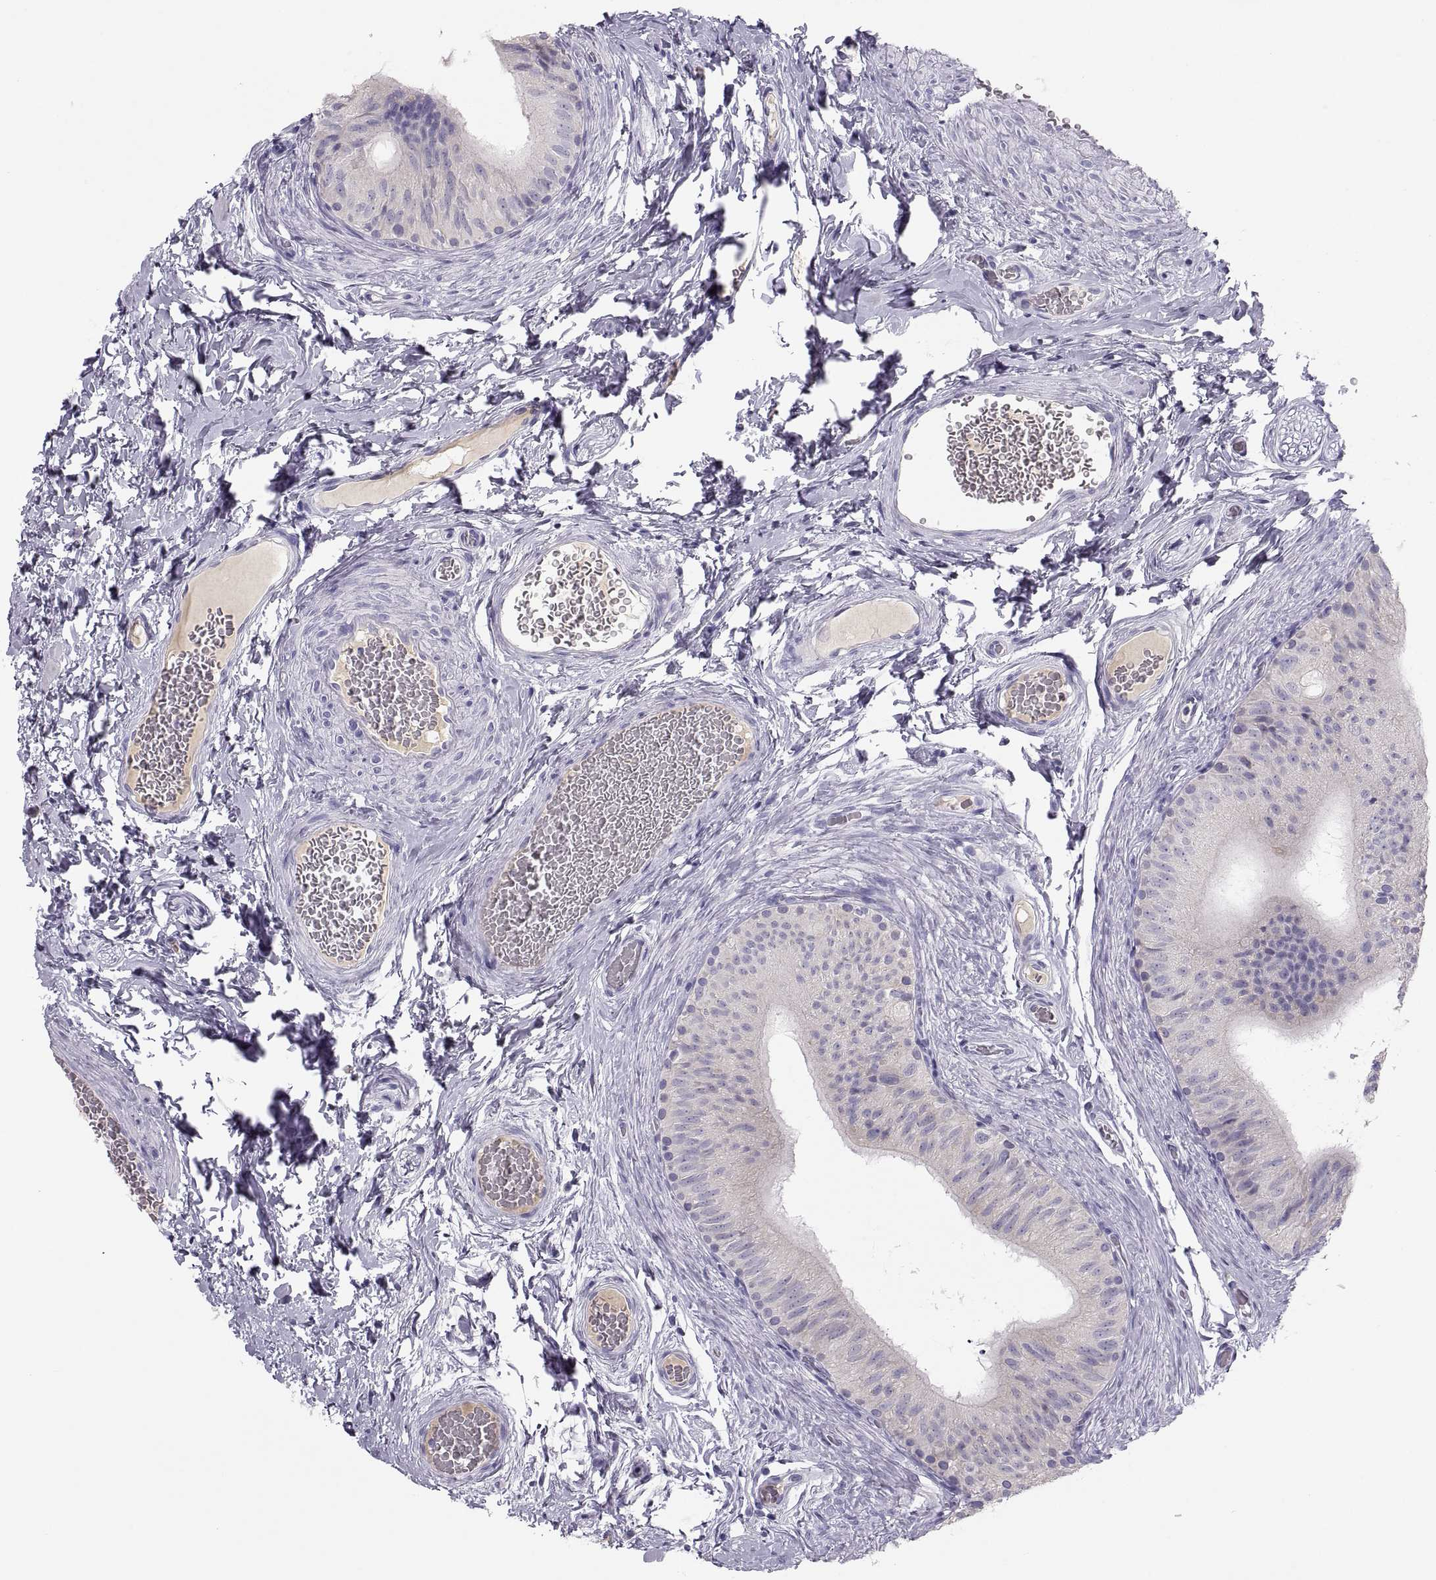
{"staining": {"intensity": "negative", "quantity": "none", "location": "none"}, "tissue": "epididymis", "cell_type": "Glandular cells", "image_type": "normal", "snomed": [{"axis": "morphology", "description": "Normal tissue, NOS"}, {"axis": "topography", "description": "Epididymis"}, {"axis": "topography", "description": "Vas deferens"}], "caption": "IHC of normal human epididymis demonstrates no positivity in glandular cells. (Stains: DAB (3,3'-diaminobenzidine) immunohistochemistry (IHC) with hematoxylin counter stain, Microscopy: brightfield microscopy at high magnification).", "gene": "MAGEB2", "patient": {"sex": "male", "age": 23}}